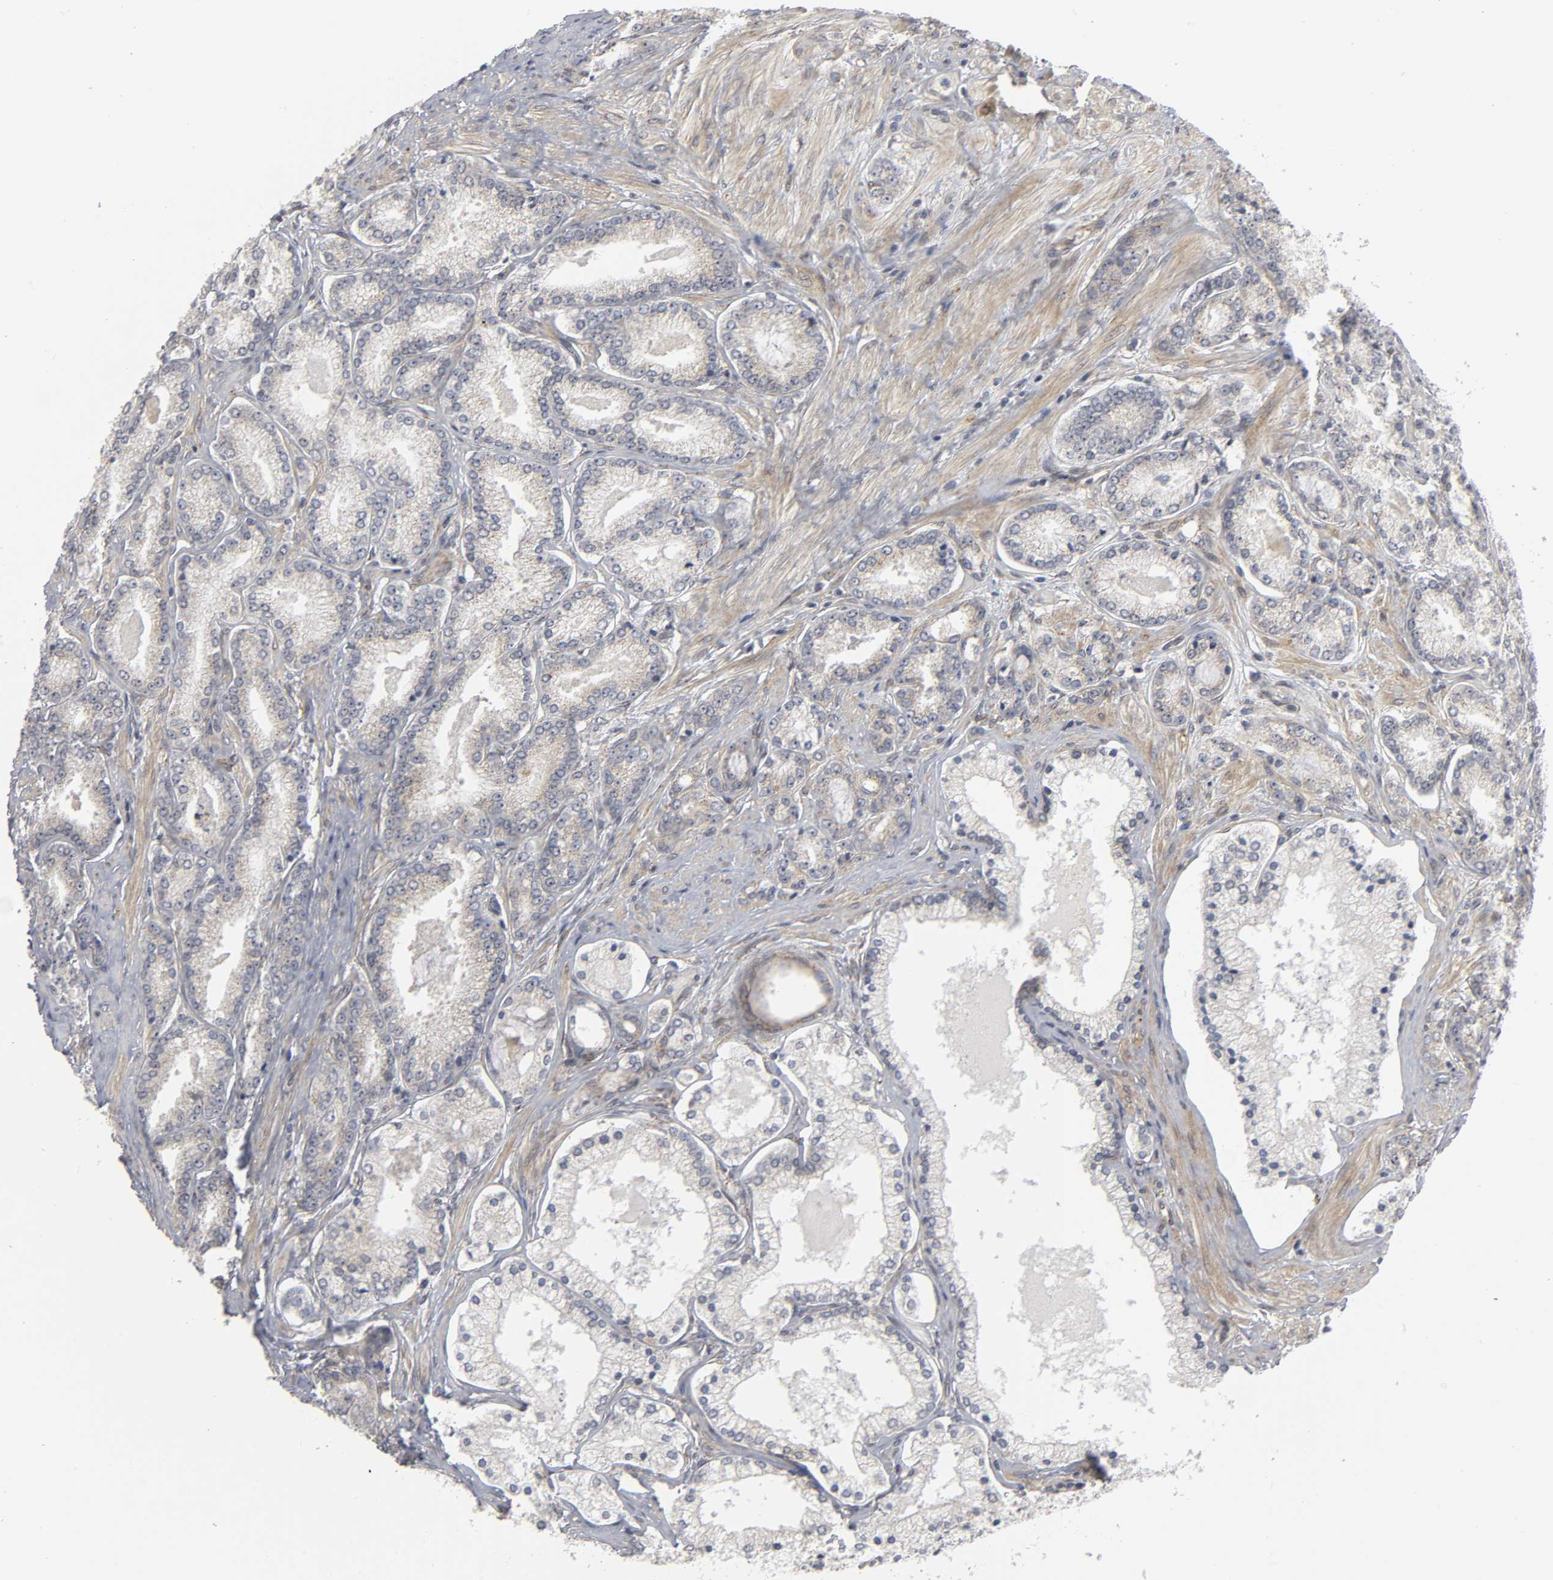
{"staining": {"intensity": "weak", "quantity": "<25%", "location": "cytoplasmic/membranous"}, "tissue": "prostate cancer", "cell_type": "Tumor cells", "image_type": "cancer", "snomed": [{"axis": "morphology", "description": "Adenocarcinoma, Low grade"}, {"axis": "topography", "description": "Prostate"}], "caption": "IHC photomicrograph of prostate adenocarcinoma (low-grade) stained for a protein (brown), which displays no positivity in tumor cells.", "gene": "ASB6", "patient": {"sex": "male", "age": 71}}